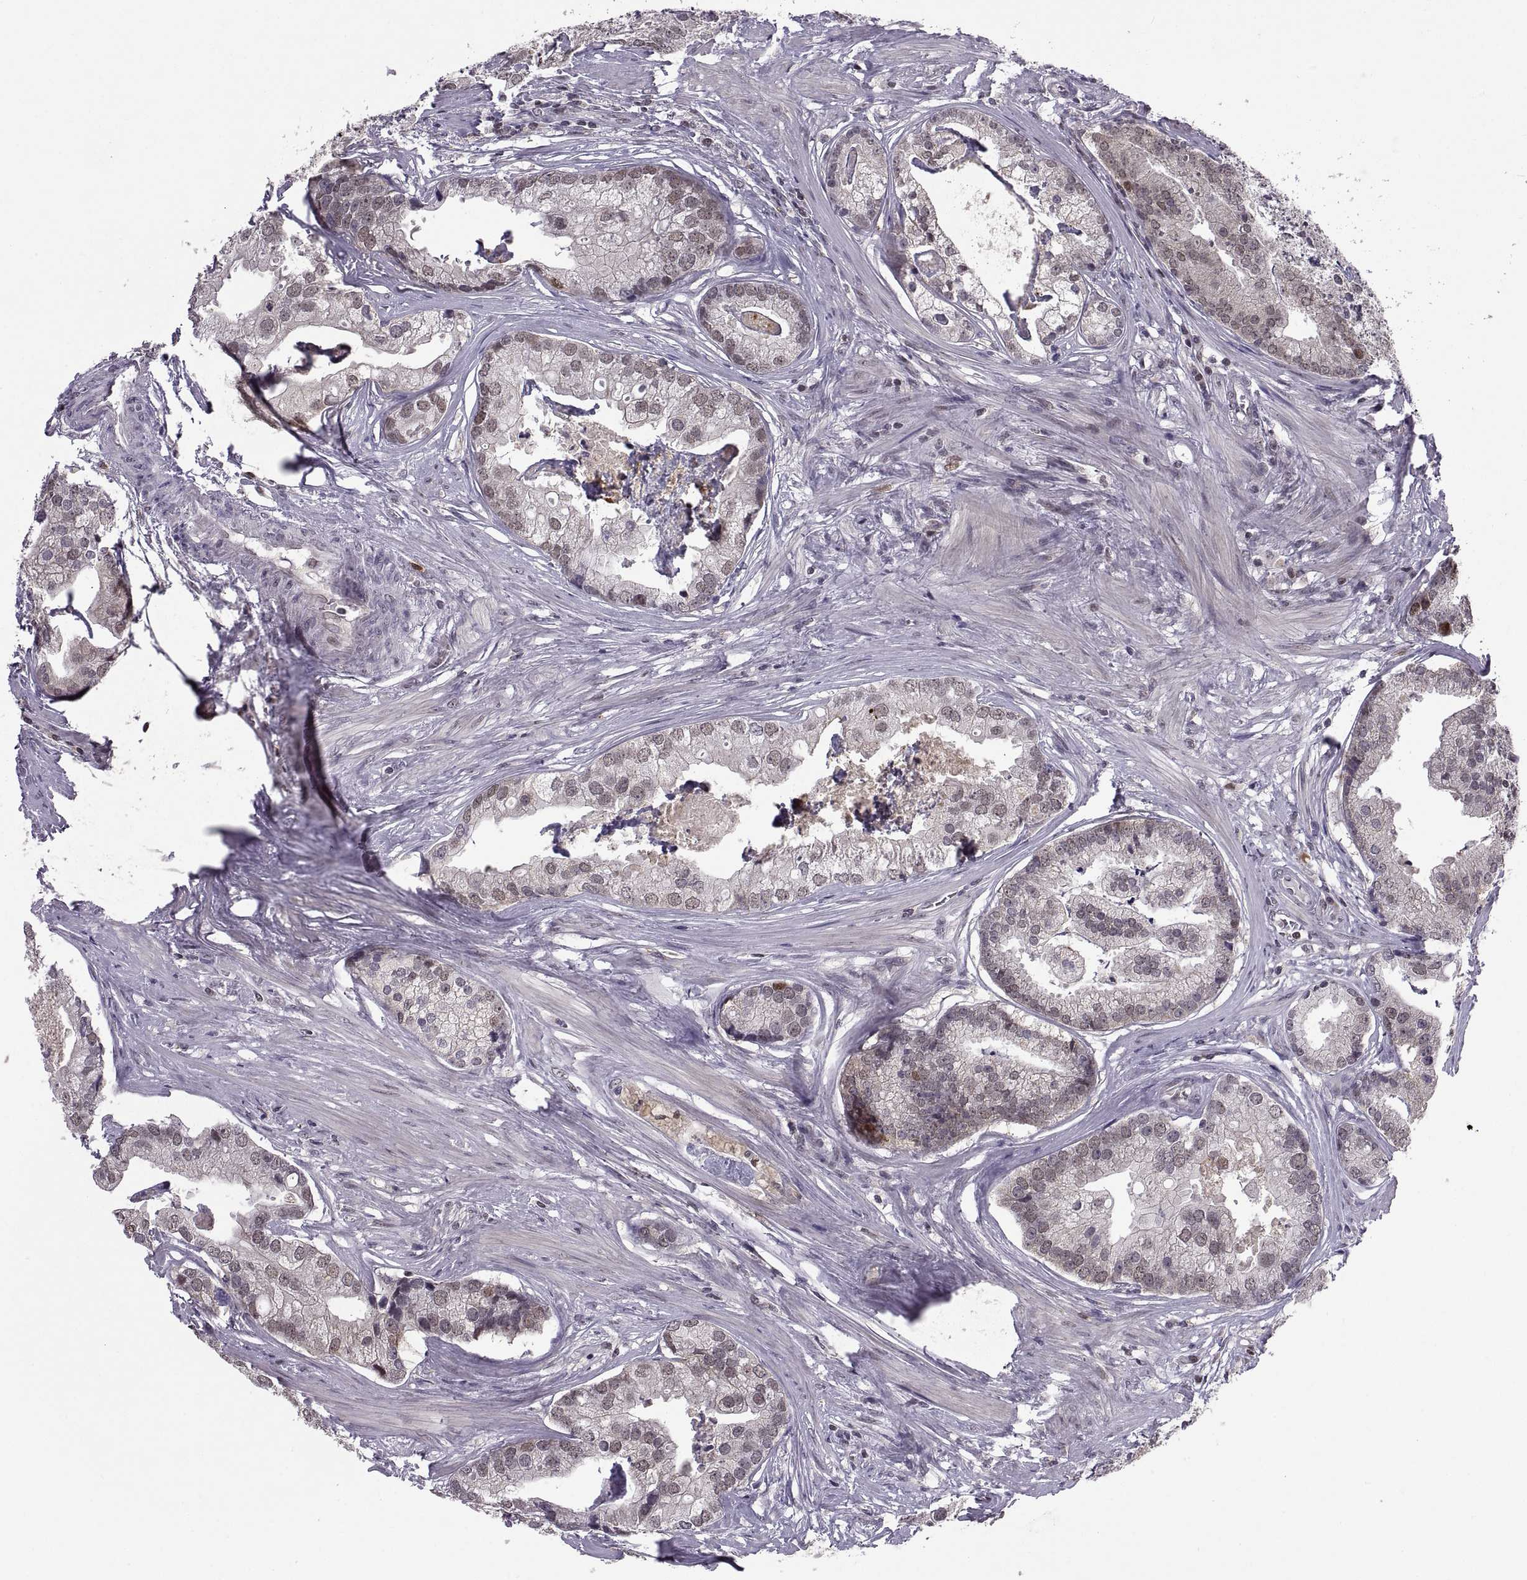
{"staining": {"intensity": "weak", "quantity": "25%-75%", "location": "nuclear"}, "tissue": "prostate cancer", "cell_type": "Tumor cells", "image_type": "cancer", "snomed": [{"axis": "morphology", "description": "Adenocarcinoma, NOS"}, {"axis": "topography", "description": "Prostate and seminal vesicle, NOS"}, {"axis": "topography", "description": "Prostate"}], "caption": "A low amount of weak nuclear expression is seen in about 25%-75% of tumor cells in adenocarcinoma (prostate) tissue.", "gene": "CHFR", "patient": {"sex": "male", "age": 44}}